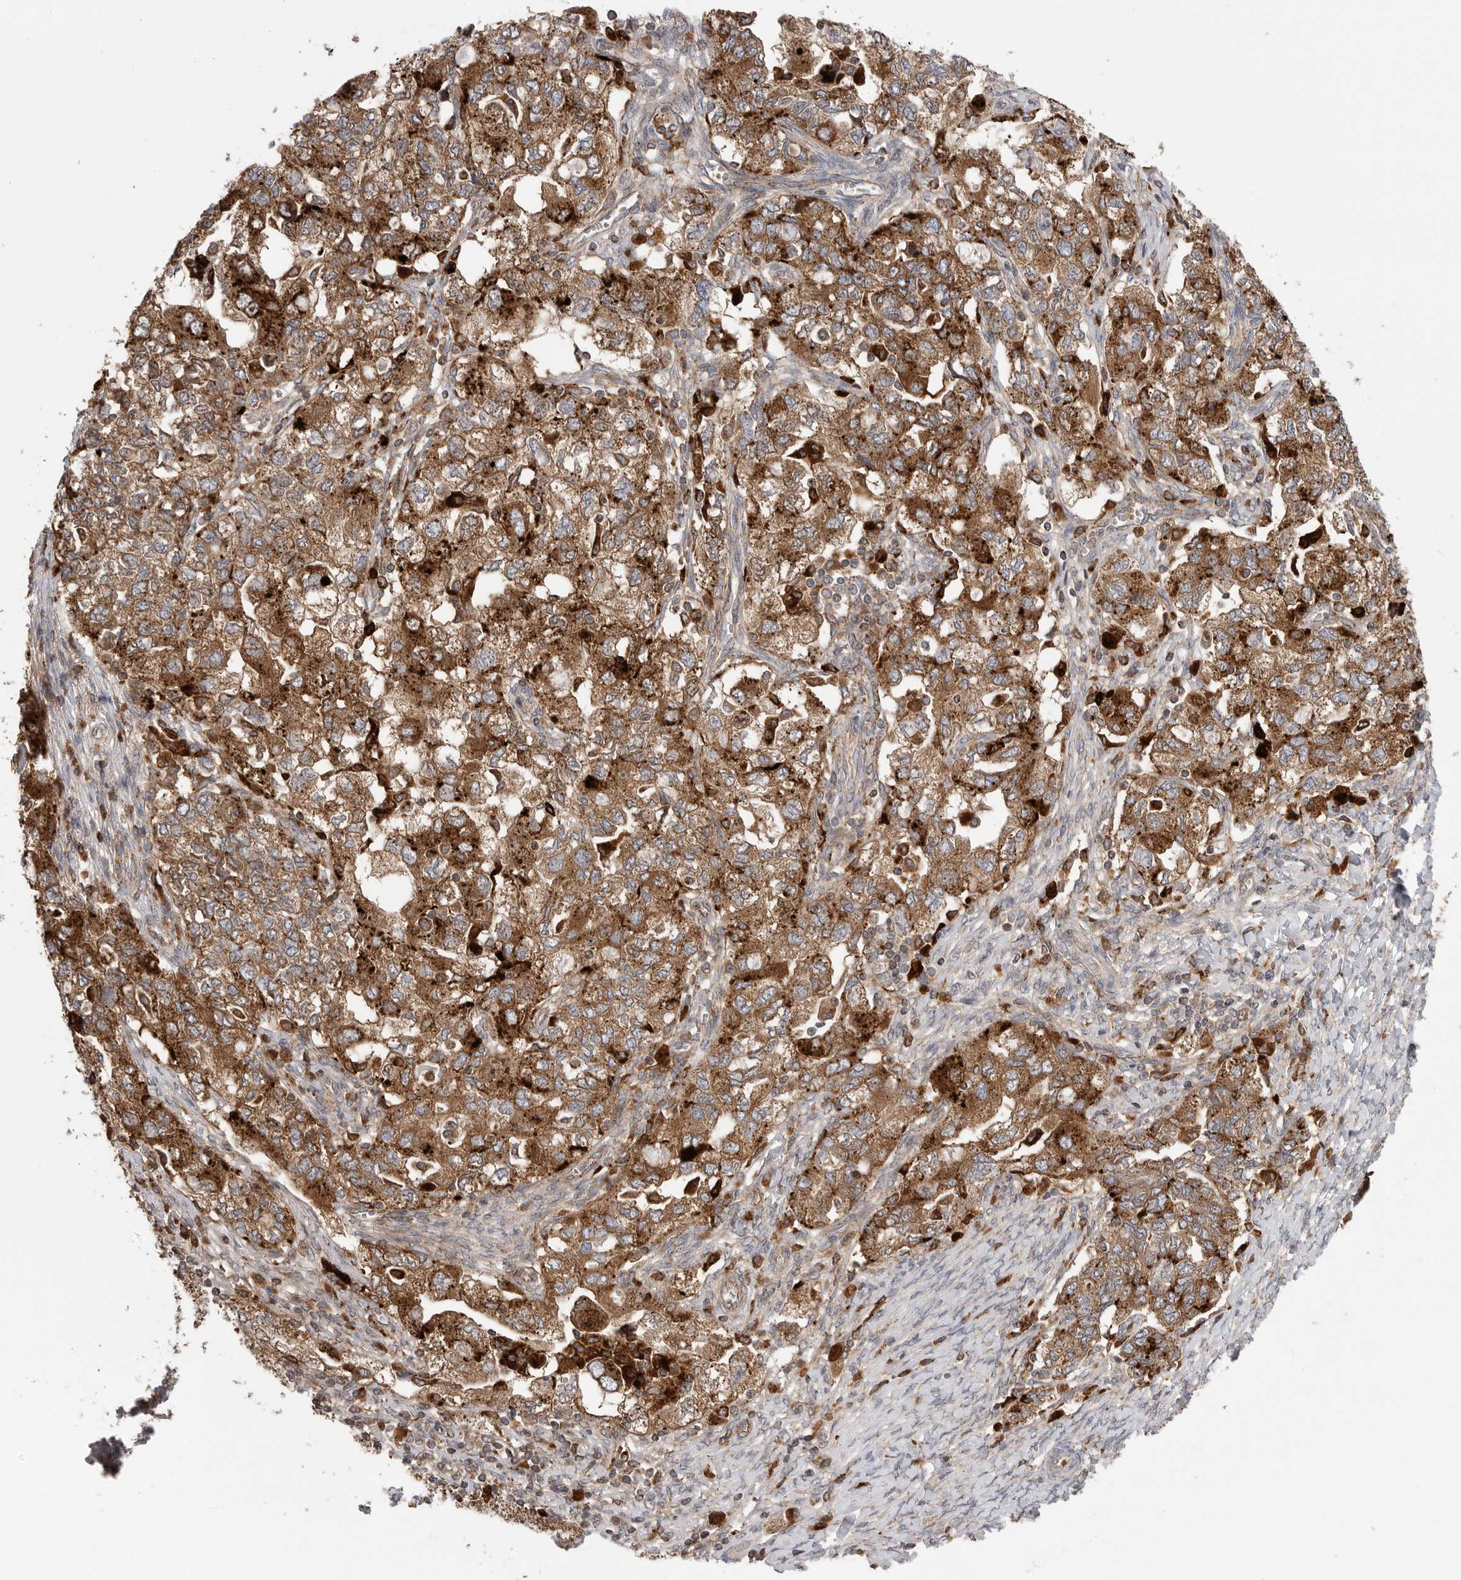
{"staining": {"intensity": "strong", "quantity": ">75%", "location": "cytoplasmic/membranous"}, "tissue": "ovarian cancer", "cell_type": "Tumor cells", "image_type": "cancer", "snomed": [{"axis": "morphology", "description": "Carcinoma, NOS"}, {"axis": "morphology", "description": "Cystadenocarcinoma, serous, NOS"}, {"axis": "topography", "description": "Ovary"}], "caption": "High-magnification brightfield microscopy of ovarian cancer stained with DAB (brown) and counterstained with hematoxylin (blue). tumor cells exhibit strong cytoplasmic/membranous positivity is present in about>75% of cells. The protein of interest is stained brown, and the nuclei are stained in blue (DAB IHC with brightfield microscopy, high magnification).", "gene": "GALNS", "patient": {"sex": "female", "age": 69}}